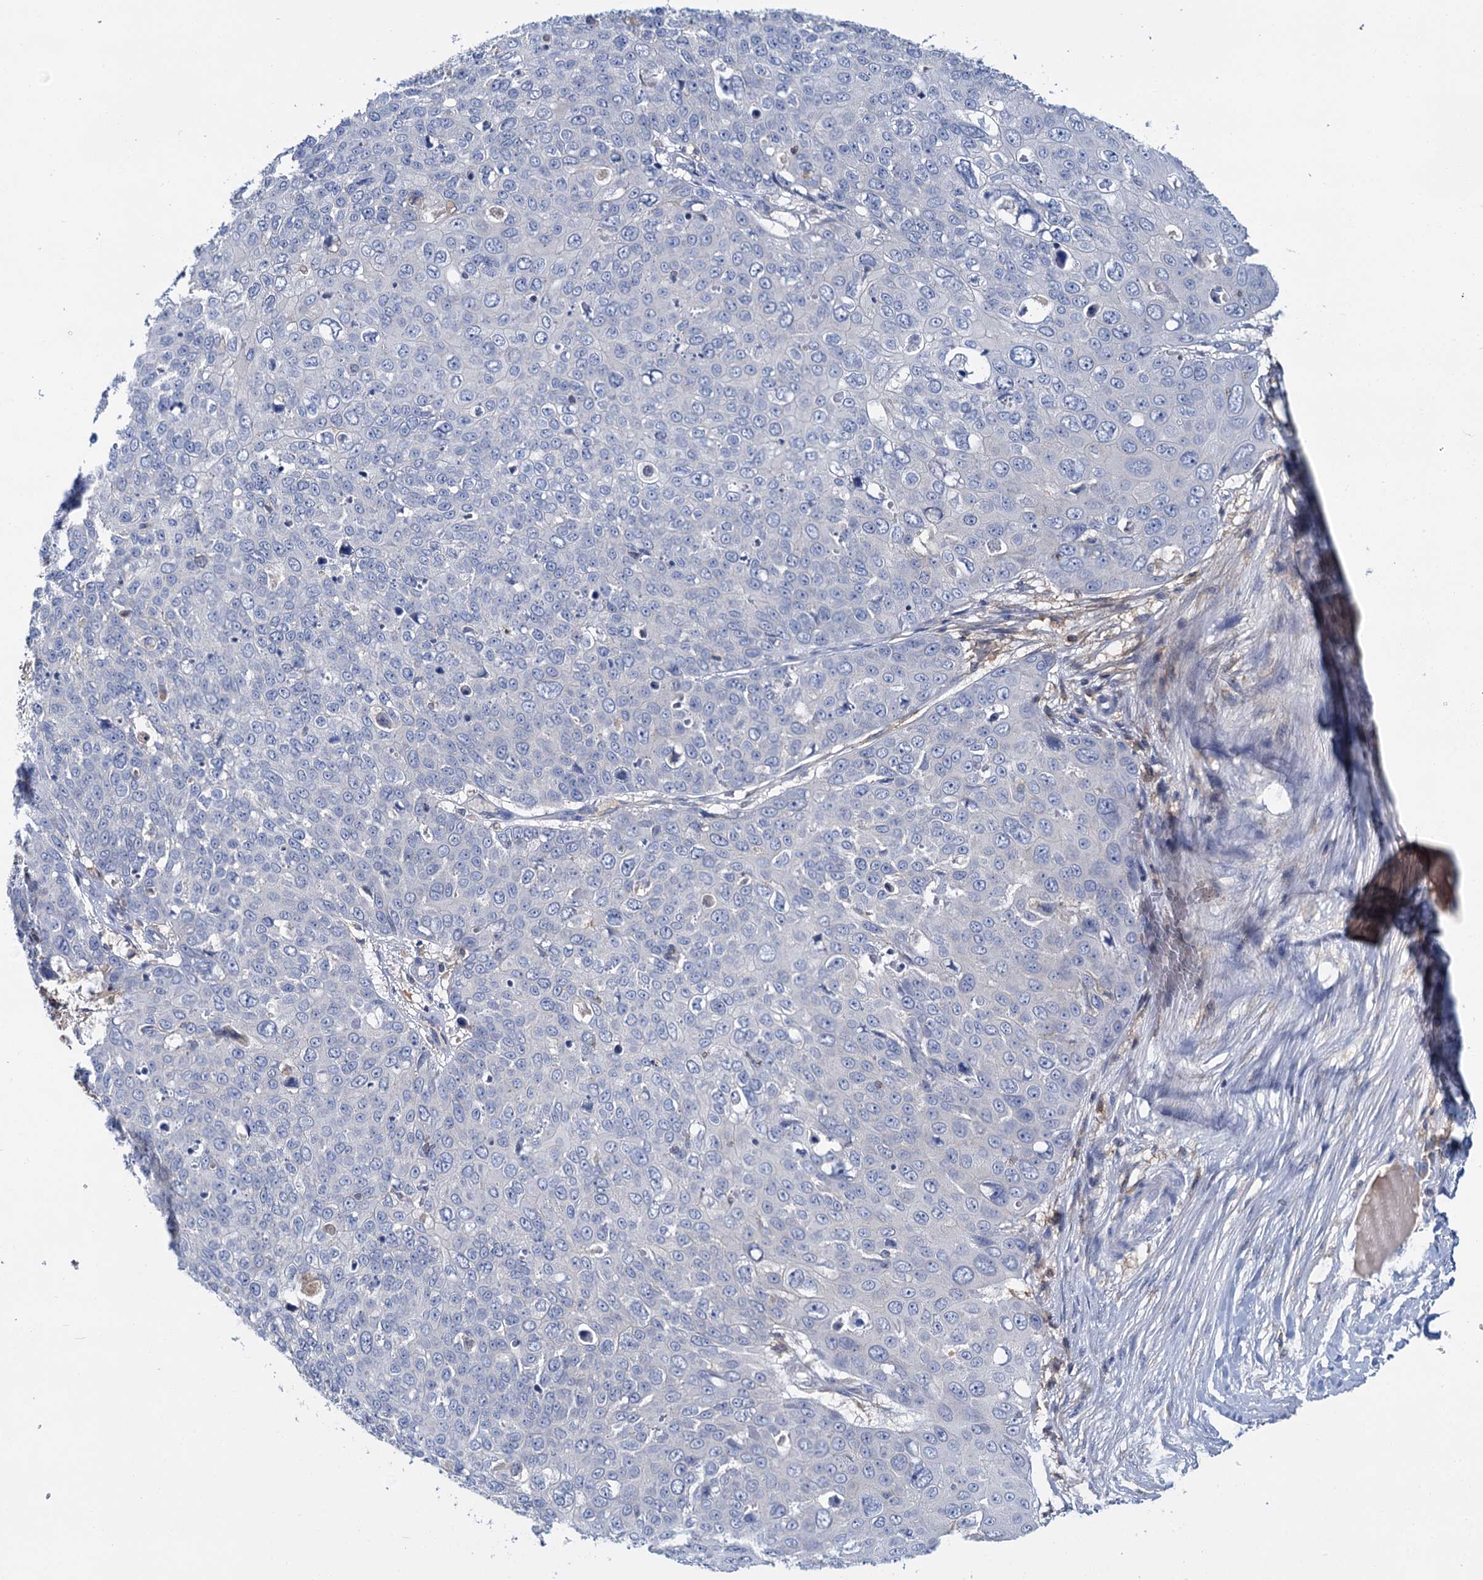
{"staining": {"intensity": "negative", "quantity": "none", "location": "none"}, "tissue": "skin cancer", "cell_type": "Tumor cells", "image_type": "cancer", "snomed": [{"axis": "morphology", "description": "Squamous cell carcinoma, NOS"}, {"axis": "topography", "description": "Skin"}], "caption": "Protein analysis of skin cancer reveals no significant positivity in tumor cells.", "gene": "FGFR2", "patient": {"sex": "male", "age": 71}}